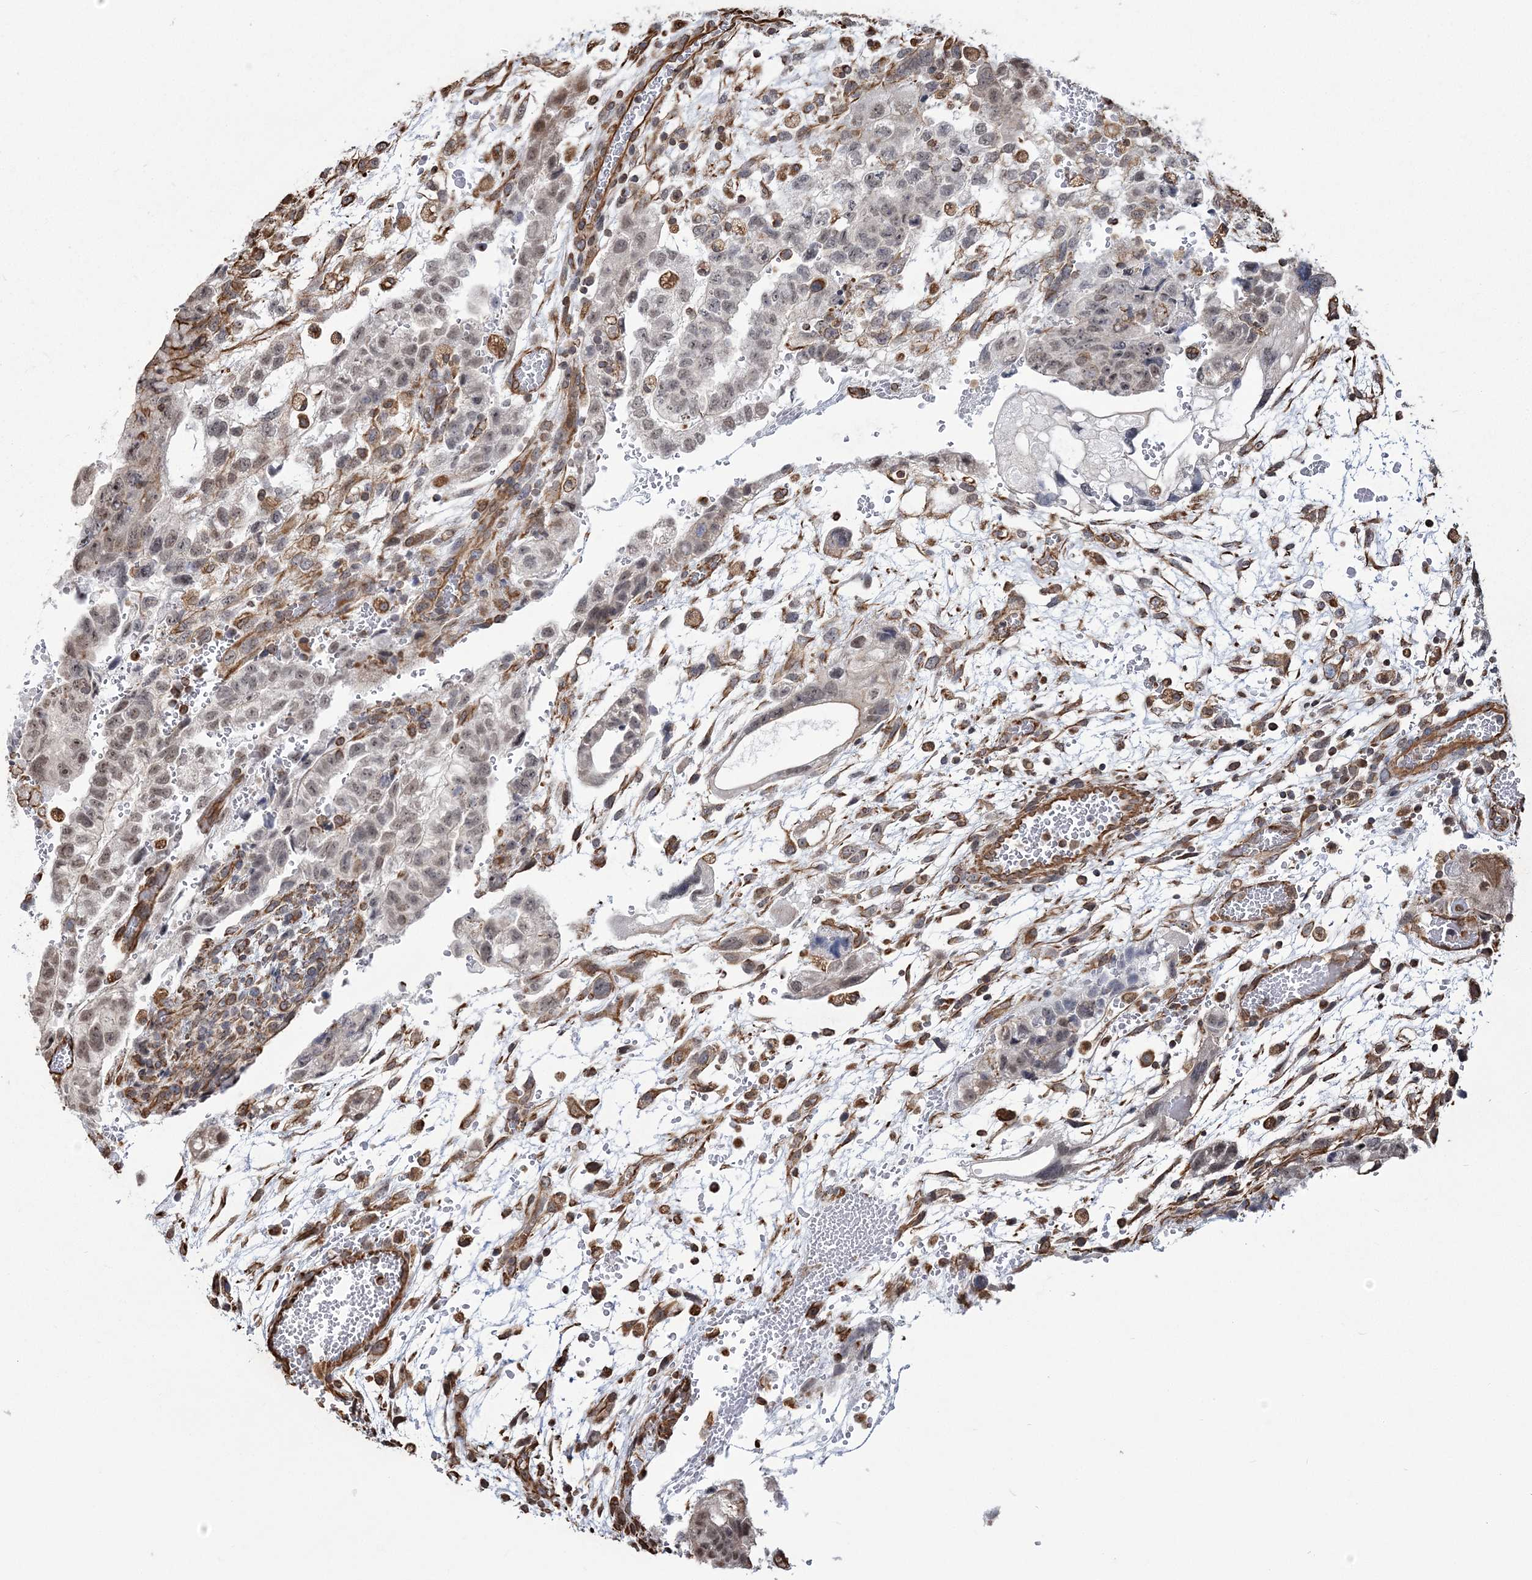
{"staining": {"intensity": "weak", "quantity": ">75%", "location": "nuclear"}, "tissue": "testis cancer", "cell_type": "Tumor cells", "image_type": "cancer", "snomed": [{"axis": "morphology", "description": "Carcinoma, Embryonal, NOS"}, {"axis": "topography", "description": "Testis"}], "caption": "Protein expression analysis of testis cancer (embryonal carcinoma) exhibits weak nuclear positivity in approximately >75% of tumor cells. The protein of interest is stained brown, and the nuclei are stained in blue (DAB IHC with brightfield microscopy, high magnification).", "gene": "ATP11B", "patient": {"sex": "male", "age": 36}}